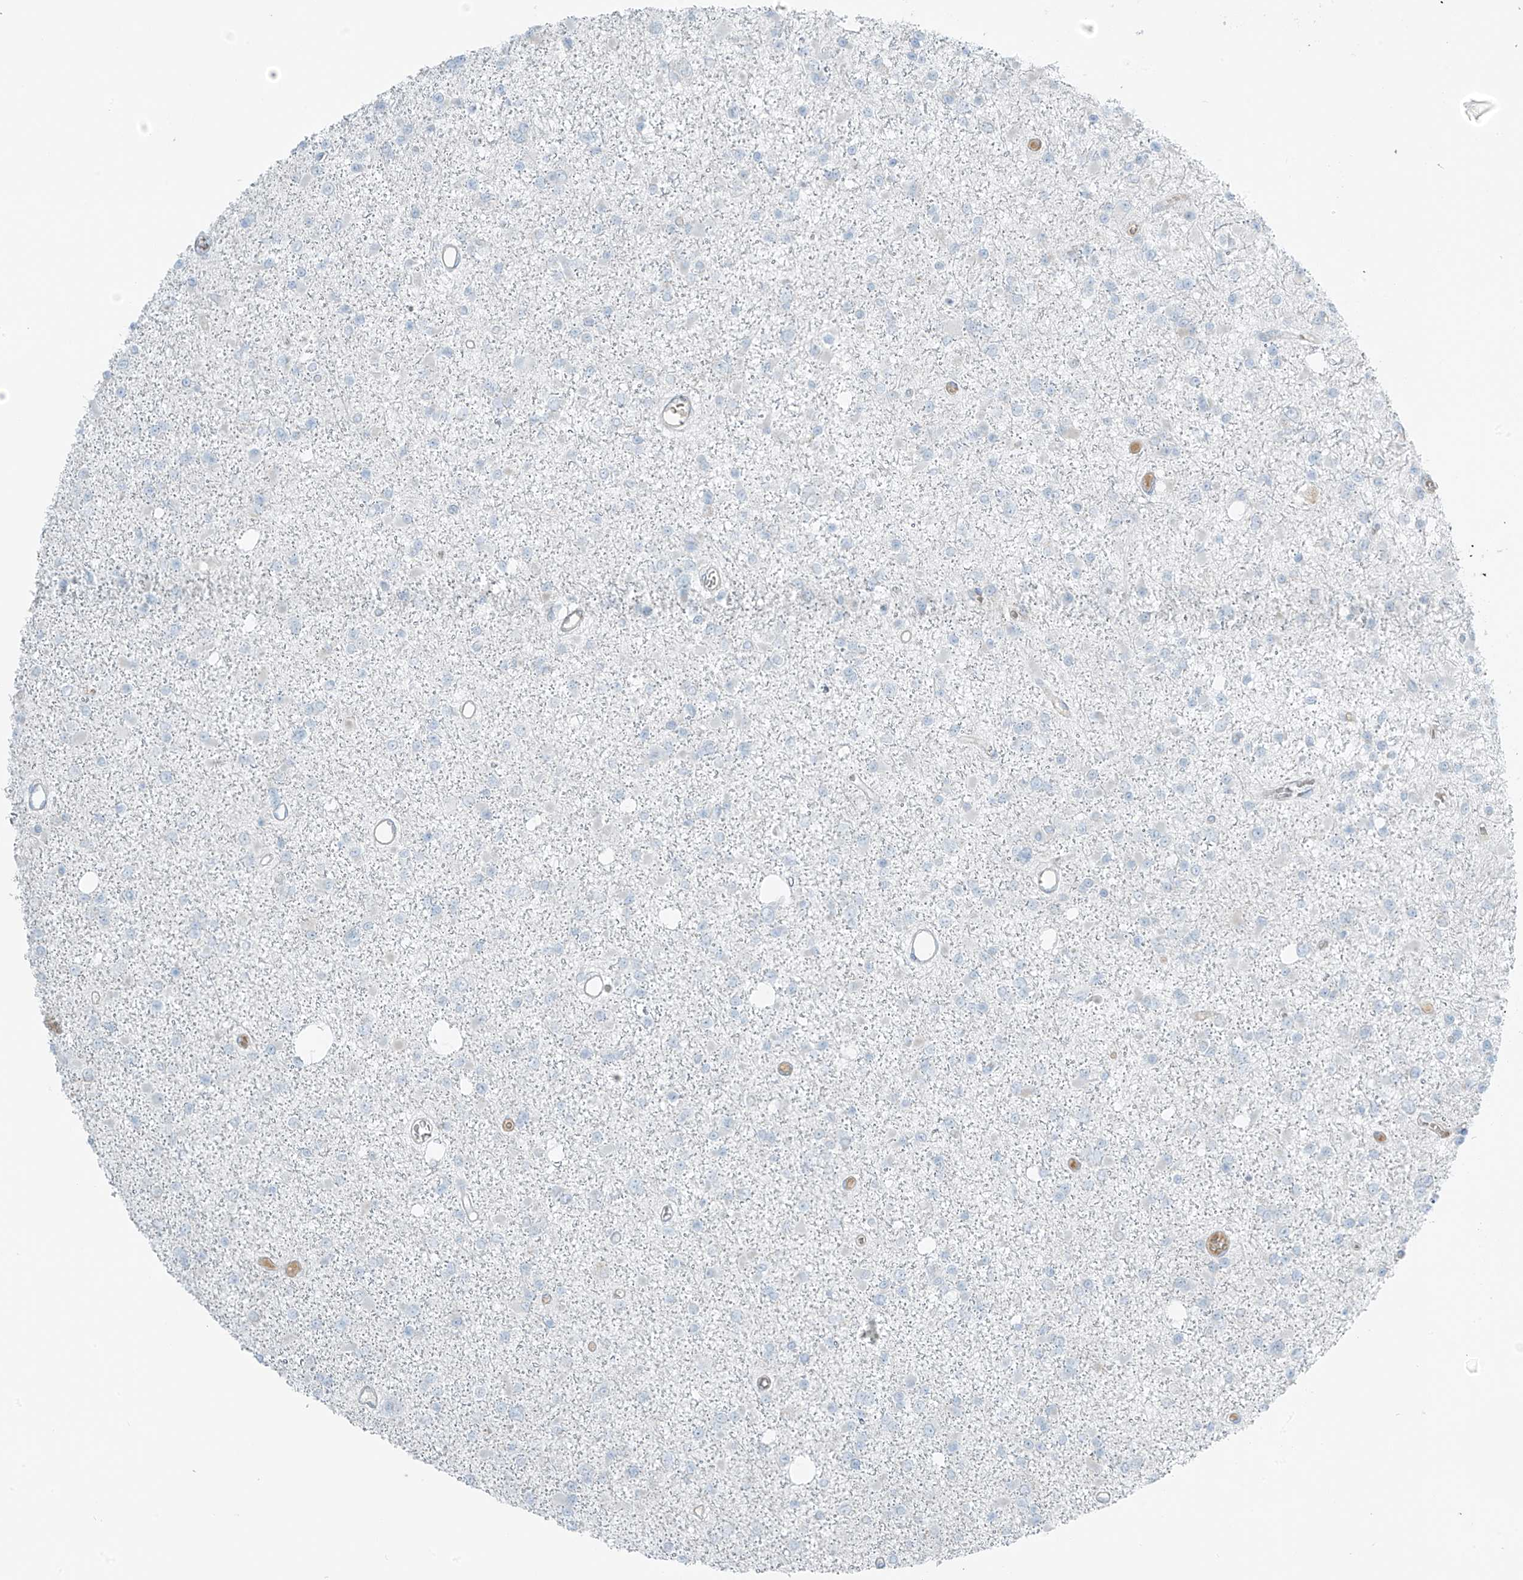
{"staining": {"intensity": "negative", "quantity": "none", "location": "none"}, "tissue": "glioma", "cell_type": "Tumor cells", "image_type": "cancer", "snomed": [{"axis": "morphology", "description": "Glioma, malignant, Low grade"}, {"axis": "topography", "description": "Brain"}], "caption": "A micrograph of human low-grade glioma (malignant) is negative for staining in tumor cells. Nuclei are stained in blue.", "gene": "FAM131C", "patient": {"sex": "female", "age": 22}}